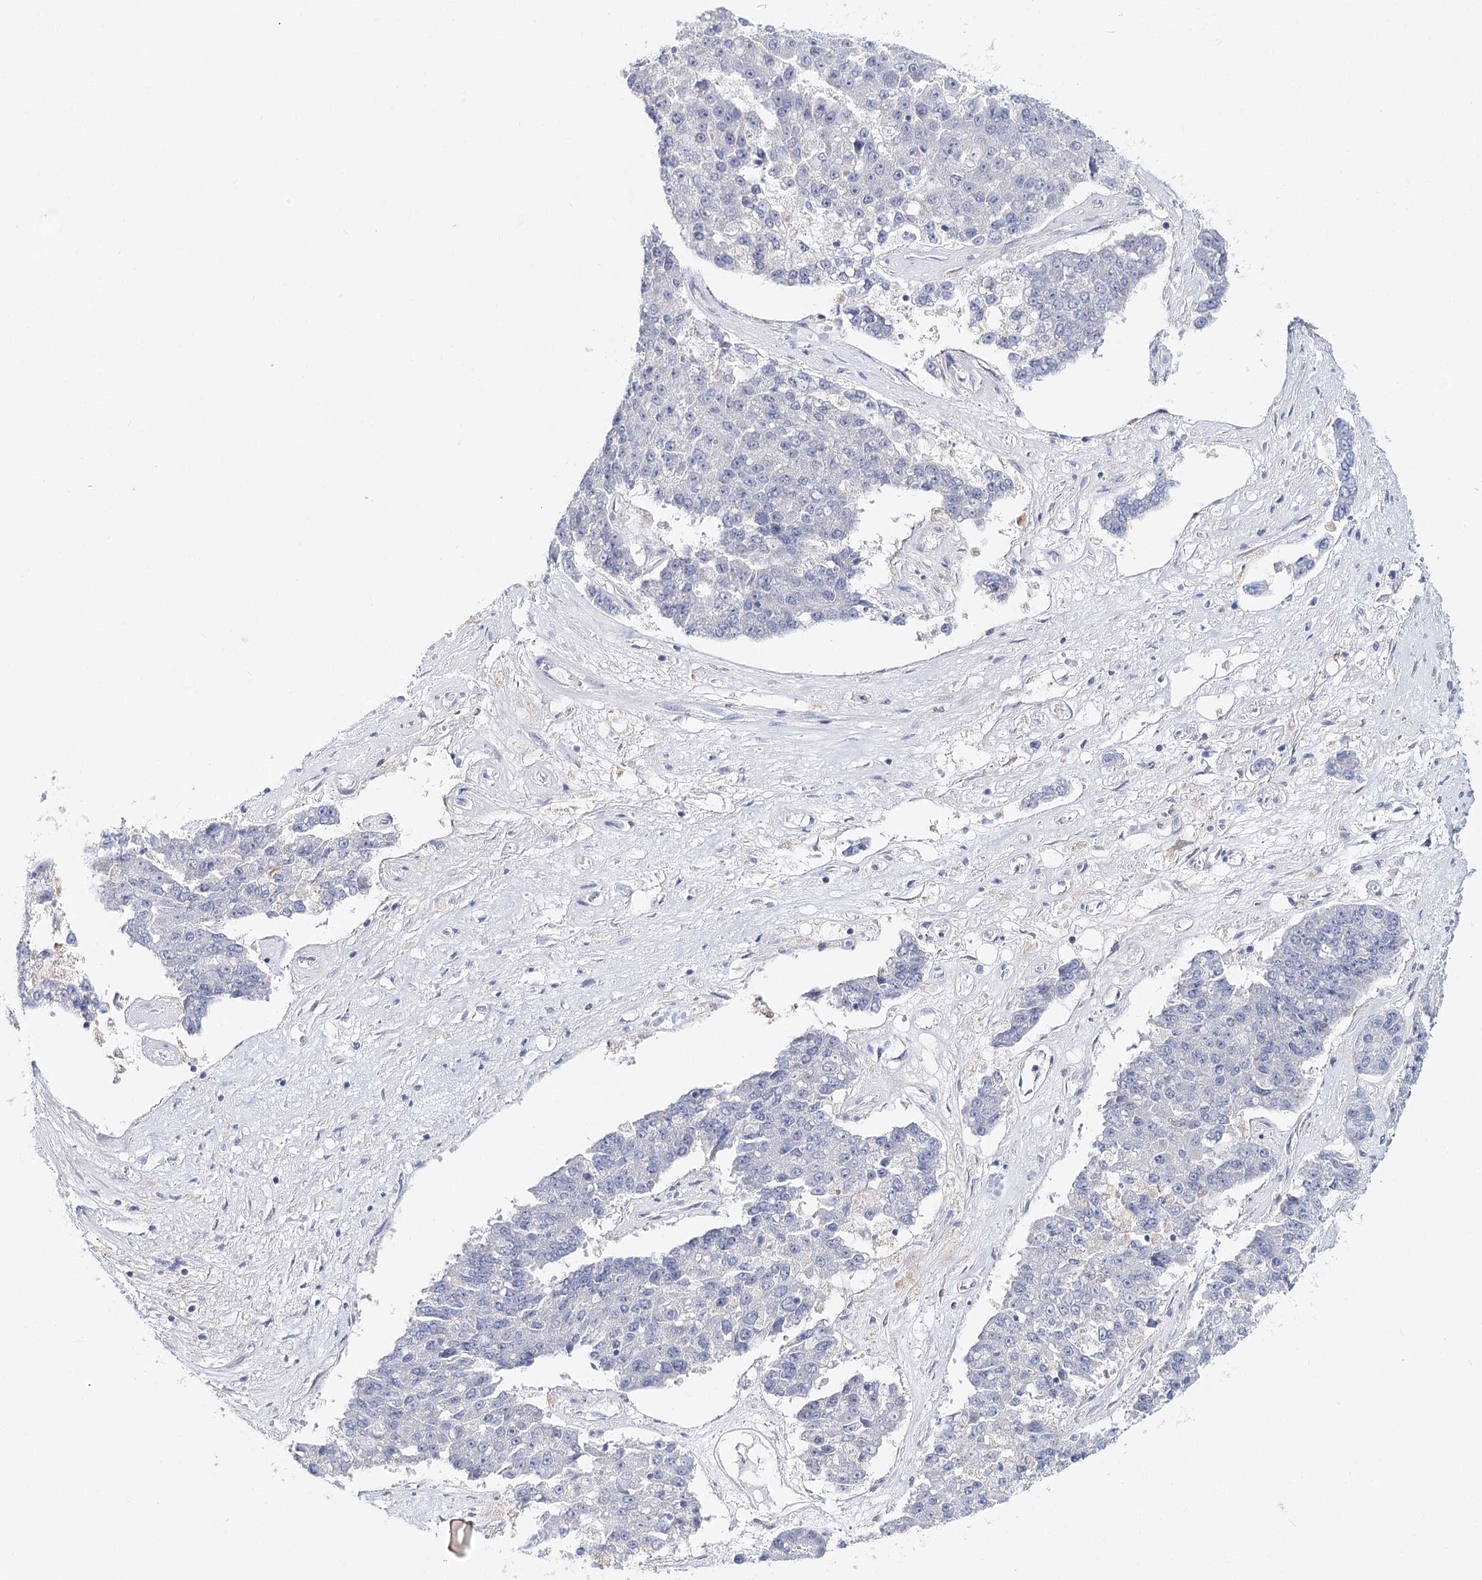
{"staining": {"intensity": "negative", "quantity": "none", "location": "none"}, "tissue": "pancreatic cancer", "cell_type": "Tumor cells", "image_type": "cancer", "snomed": [{"axis": "morphology", "description": "Adenocarcinoma, NOS"}, {"axis": "topography", "description": "Pancreas"}], "caption": "IHC histopathology image of neoplastic tissue: pancreatic cancer stained with DAB displays no significant protein expression in tumor cells.", "gene": "TEX12", "patient": {"sex": "male", "age": 50}}